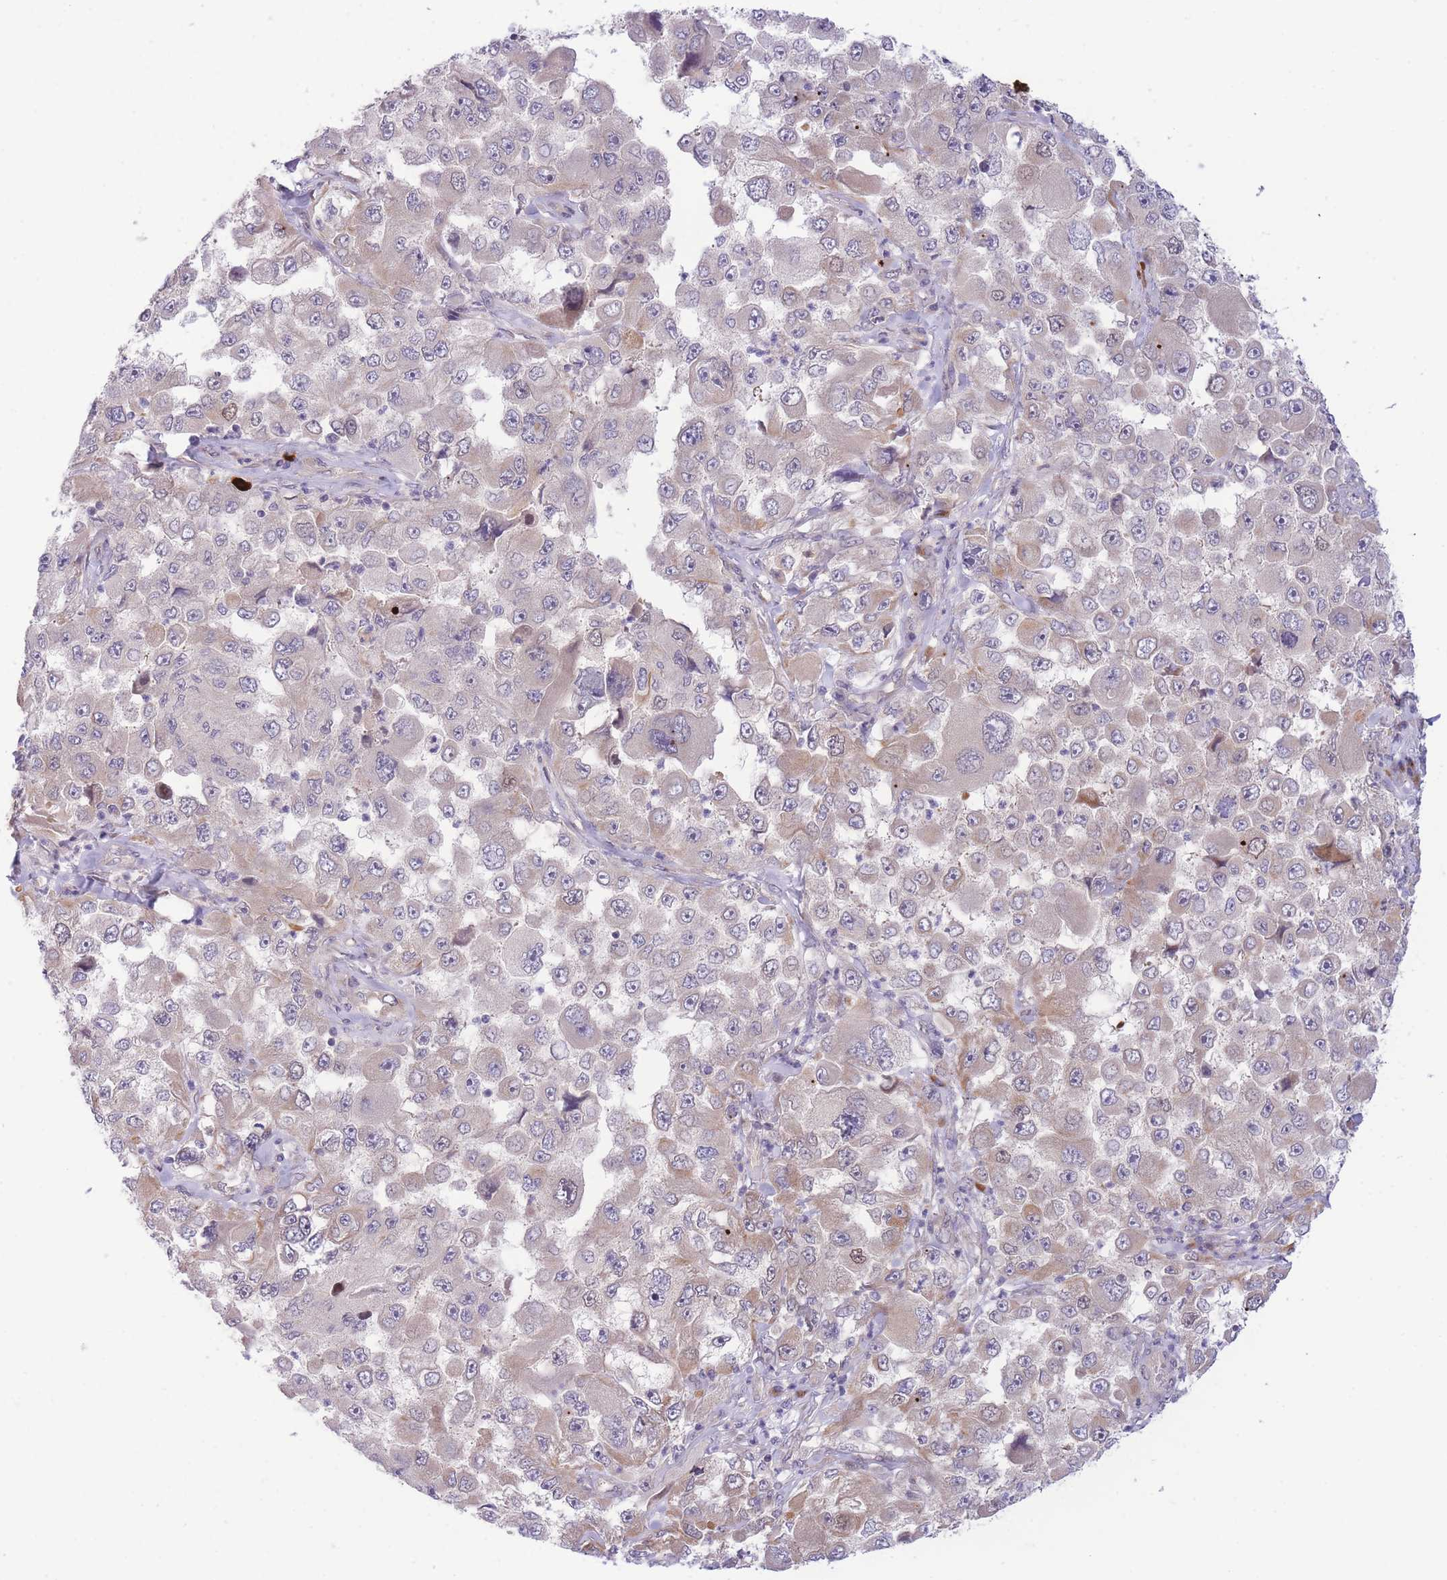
{"staining": {"intensity": "weak", "quantity": "<25%", "location": "cytoplasmic/membranous,nuclear"}, "tissue": "melanoma", "cell_type": "Tumor cells", "image_type": "cancer", "snomed": [{"axis": "morphology", "description": "Malignant melanoma, Metastatic site"}, {"axis": "topography", "description": "Lymph node"}], "caption": "A micrograph of malignant melanoma (metastatic site) stained for a protein exhibits no brown staining in tumor cells.", "gene": "CDC25B", "patient": {"sex": "male", "age": 62}}